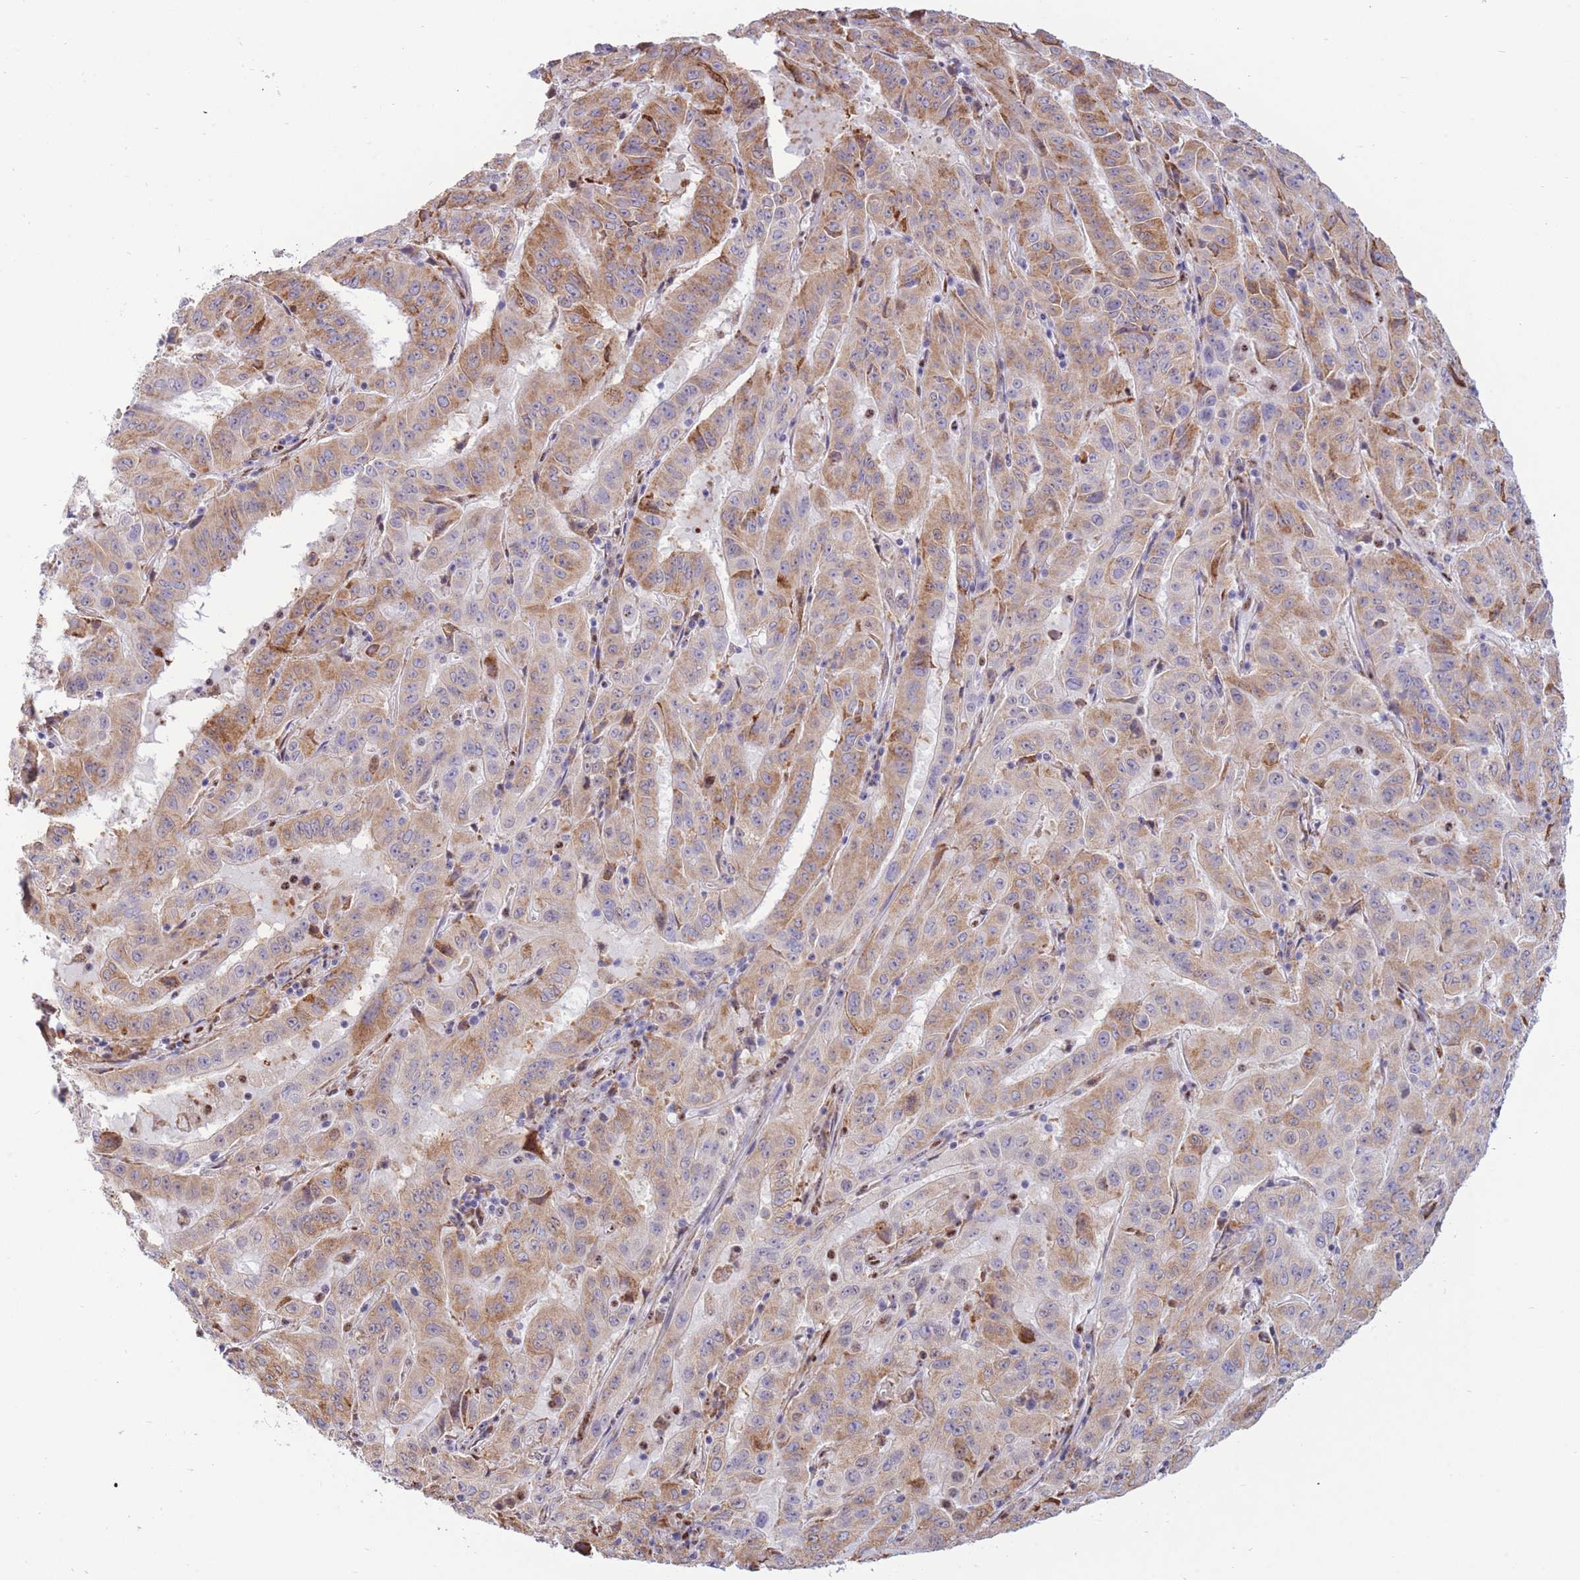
{"staining": {"intensity": "moderate", "quantity": ">75%", "location": "cytoplasmic/membranous"}, "tissue": "pancreatic cancer", "cell_type": "Tumor cells", "image_type": "cancer", "snomed": [{"axis": "morphology", "description": "Adenocarcinoma, NOS"}, {"axis": "topography", "description": "Pancreas"}], "caption": "Adenocarcinoma (pancreatic) stained with immunohistochemistry exhibits moderate cytoplasmic/membranous staining in about >75% of tumor cells.", "gene": "FAM153A", "patient": {"sex": "male", "age": 63}}